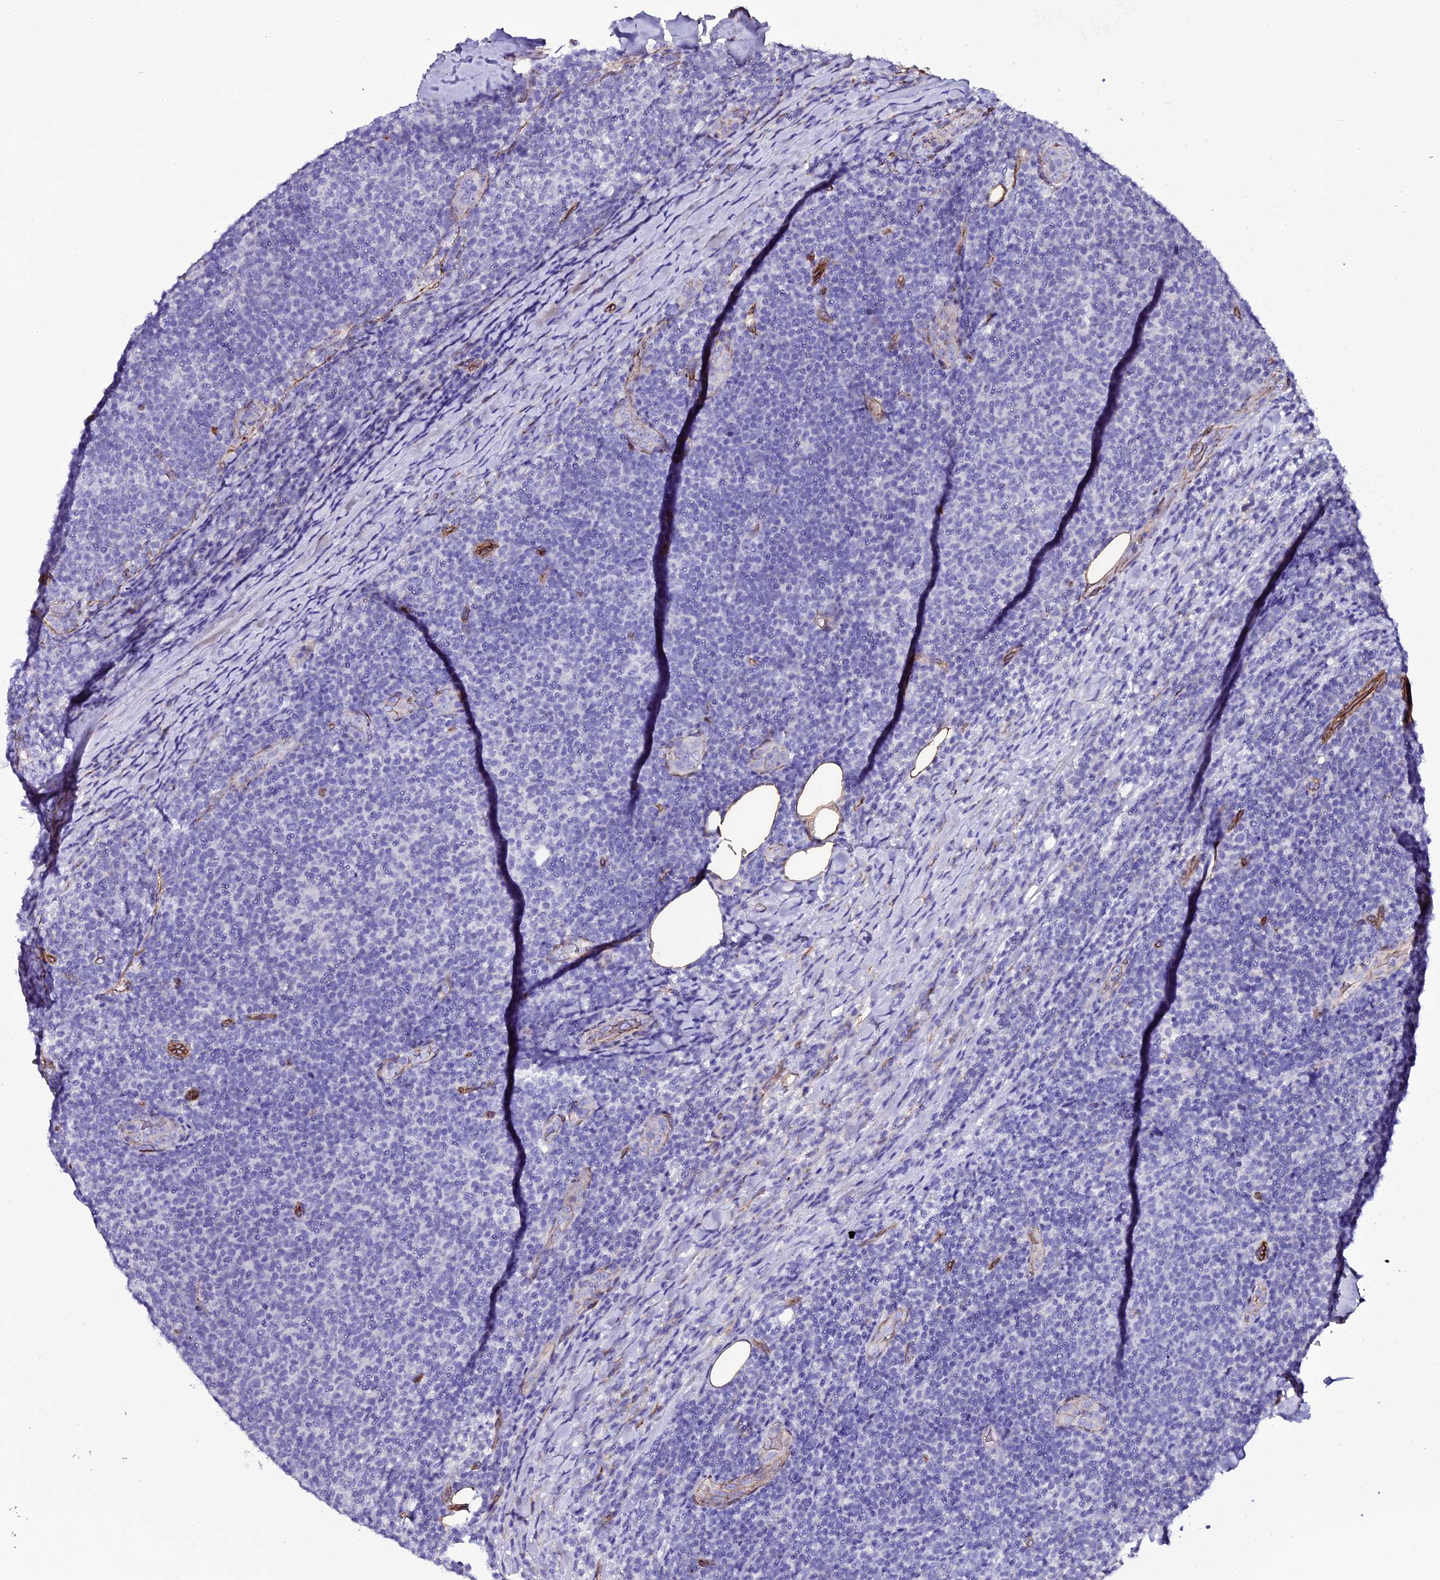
{"staining": {"intensity": "negative", "quantity": "none", "location": "none"}, "tissue": "lymphoma", "cell_type": "Tumor cells", "image_type": "cancer", "snomed": [{"axis": "morphology", "description": "Malignant lymphoma, non-Hodgkin's type, Low grade"}, {"axis": "topography", "description": "Lymph node"}], "caption": "Lymphoma was stained to show a protein in brown. There is no significant positivity in tumor cells.", "gene": "MEX3C", "patient": {"sex": "male", "age": 66}}